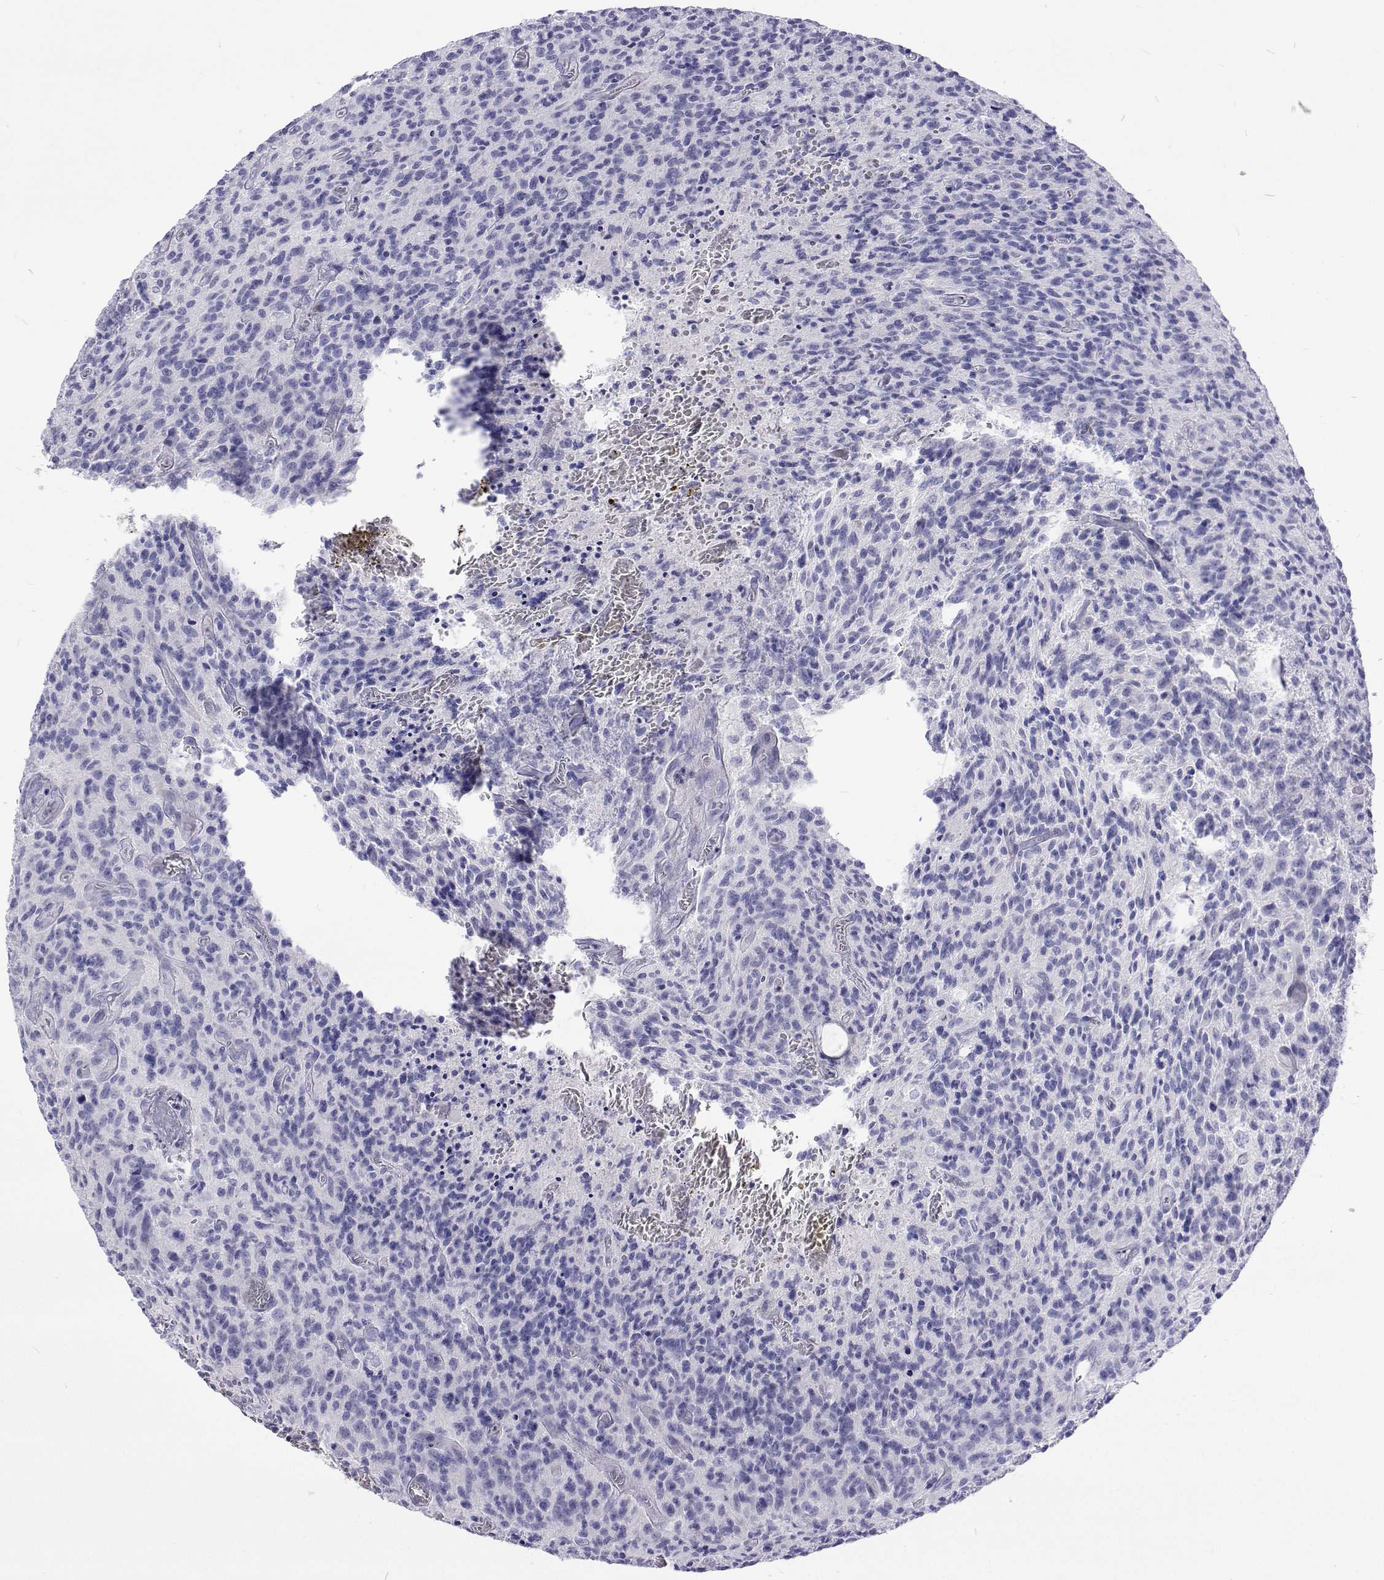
{"staining": {"intensity": "negative", "quantity": "none", "location": "none"}, "tissue": "glioma", "cell_type": "Tumor cells", "image_type": "cancer", "snomed": [{"axis": "morphology", "description": "Glioma, malignant, High grade"}, {"axis": "topography", "description": "Brain"}], "caption": "Immunohistochemical staining of human glioma shows no significant expression in tumor cells.", "gene": "UMODL1", "patient": {"sex": "male", "age": 76}}